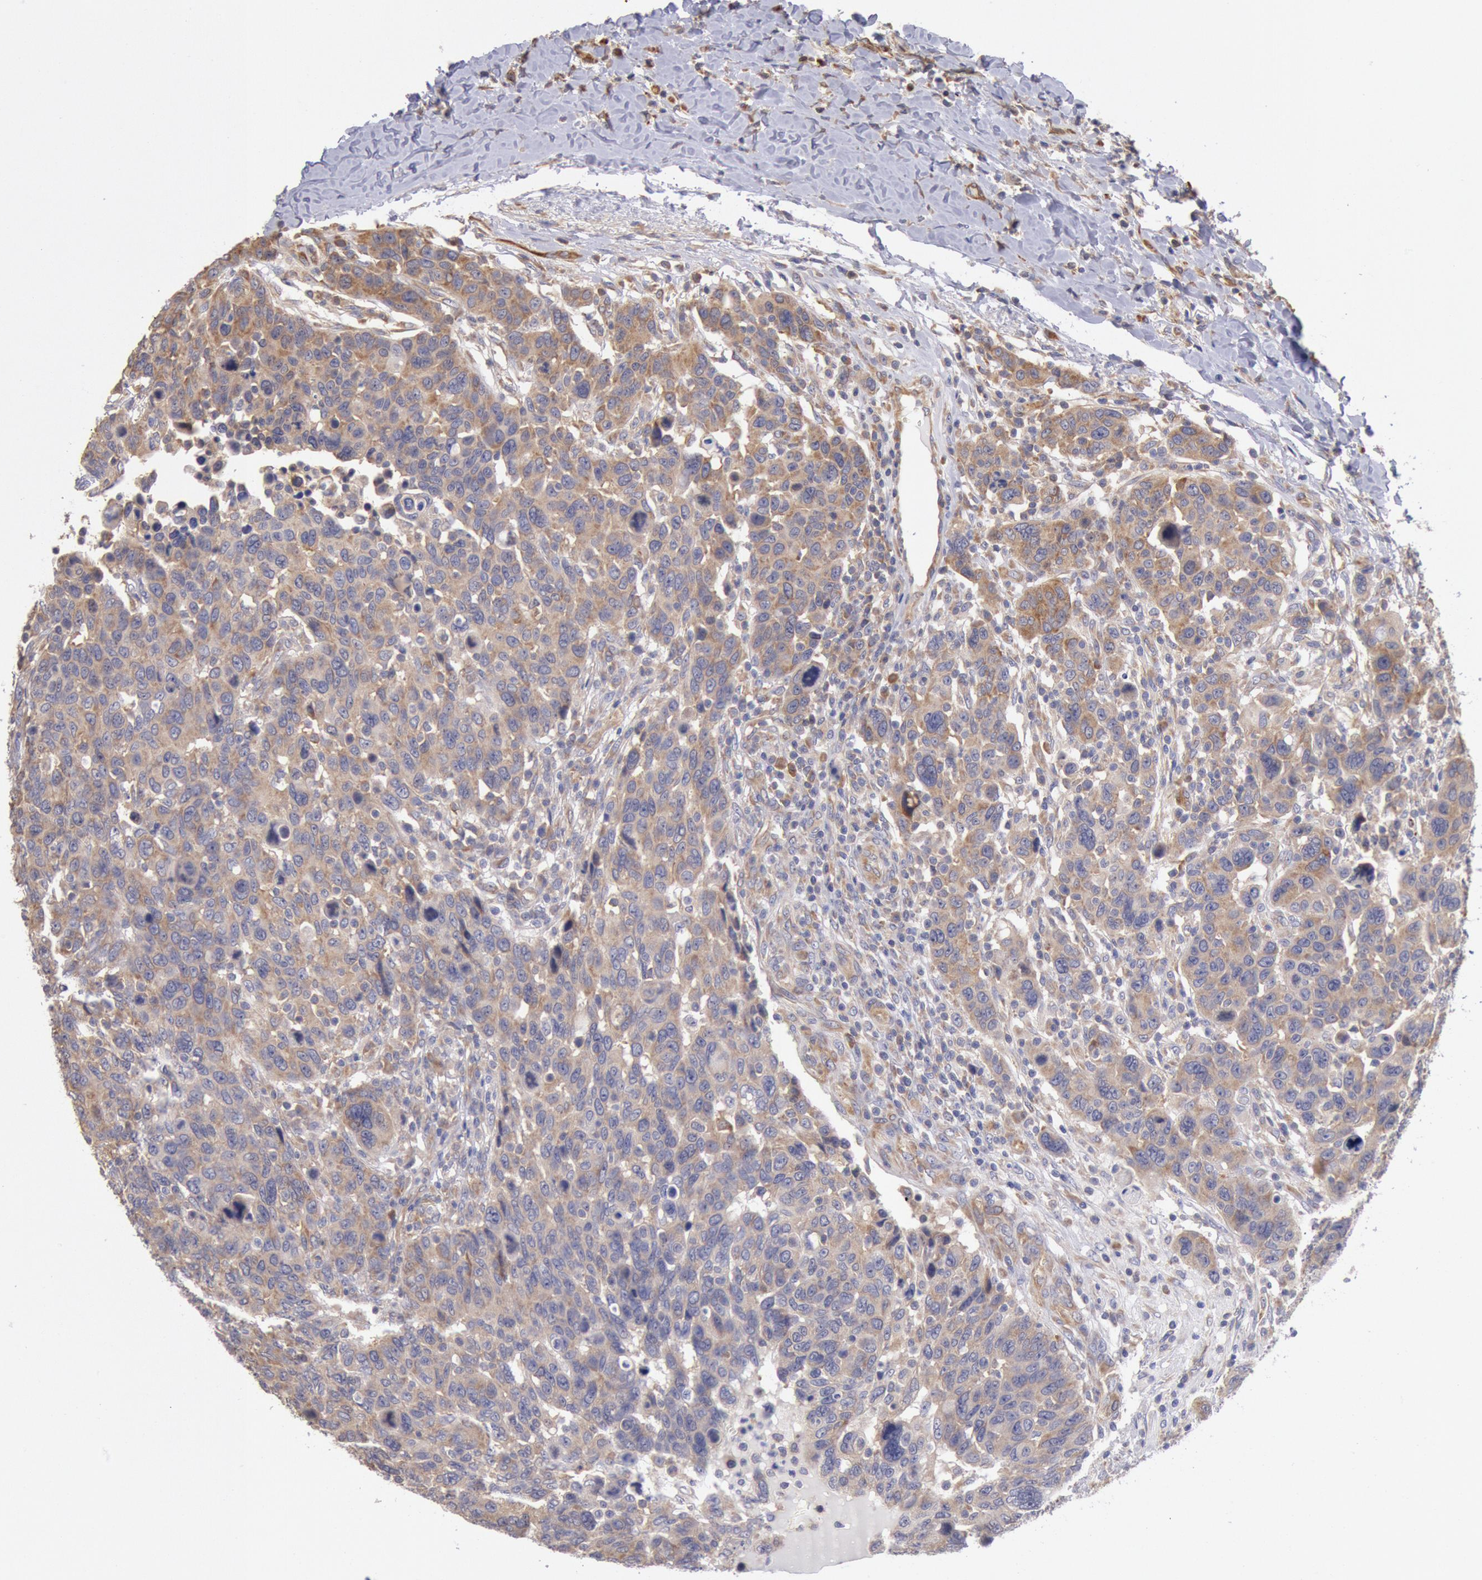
{"staining": {"intensity": "moderate", "quantity": ">75%", "location": "cytoplasmic/membranous"}, "tissue": "breast cancer", "cell_type": "Tumor cells", "image_type": "cancer", "snomed": [{"axis": "morphology", "description": "Duct carcinoma"}, {"axis": "topography", "description": "Breast"}], "caption": "An immunohistochemistry (IHC) image of tumor tissue is shown. Protein staining in brown shows moderate cytoplasmic/membranous positivity in breast cancer (infiltrating ductal carcinoma) within tumor cells.", "gene": "DRG1", "patient": {"sex": "female", "age": 37}}